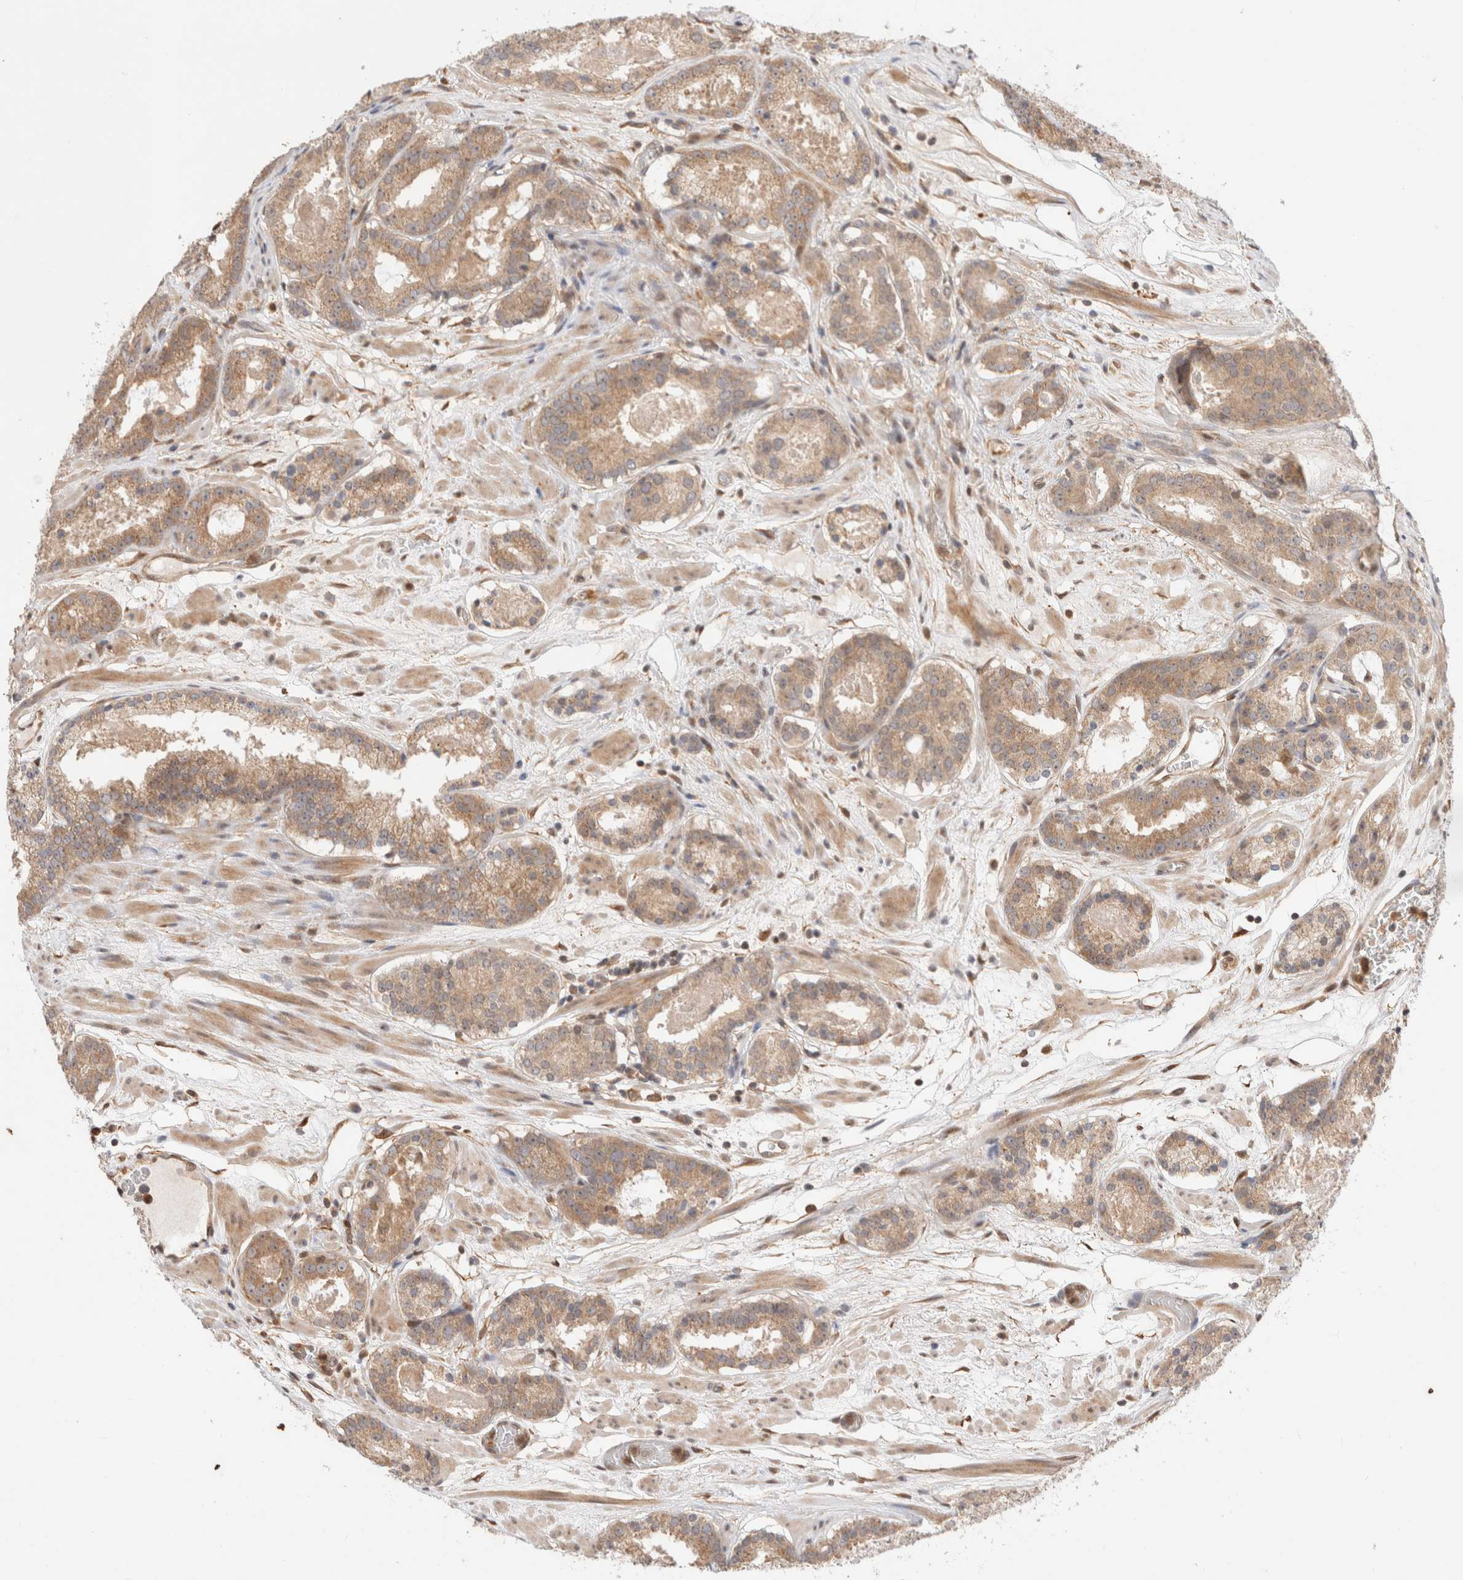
{"staining": {"intensity": "weak", "quantity": ">75%", "location": "cytoplasmic/membranous"}, "tissue": "prostate cancer", "cell_type": "Tumor cells", "image_type": "cancer", "snomed": [{"axis": "morphology", "description": "Adenocarcinoma, Low grade"}, {"axis": "topography", "description": "Prostate"}], "caption": "Brown immunohistochemical staining in prostate cancer (adenocarcinoma (low-grade)) shows weak cytoplasmic/membranous staining in approximately >75% of tumor cells. (DAB (3,3'-diaminobenzidine) IHC, brown staining for protein, blue staining for nuclei).", "gene": "OTUD6B", "patient": {"sex": "male", "age": 69}}